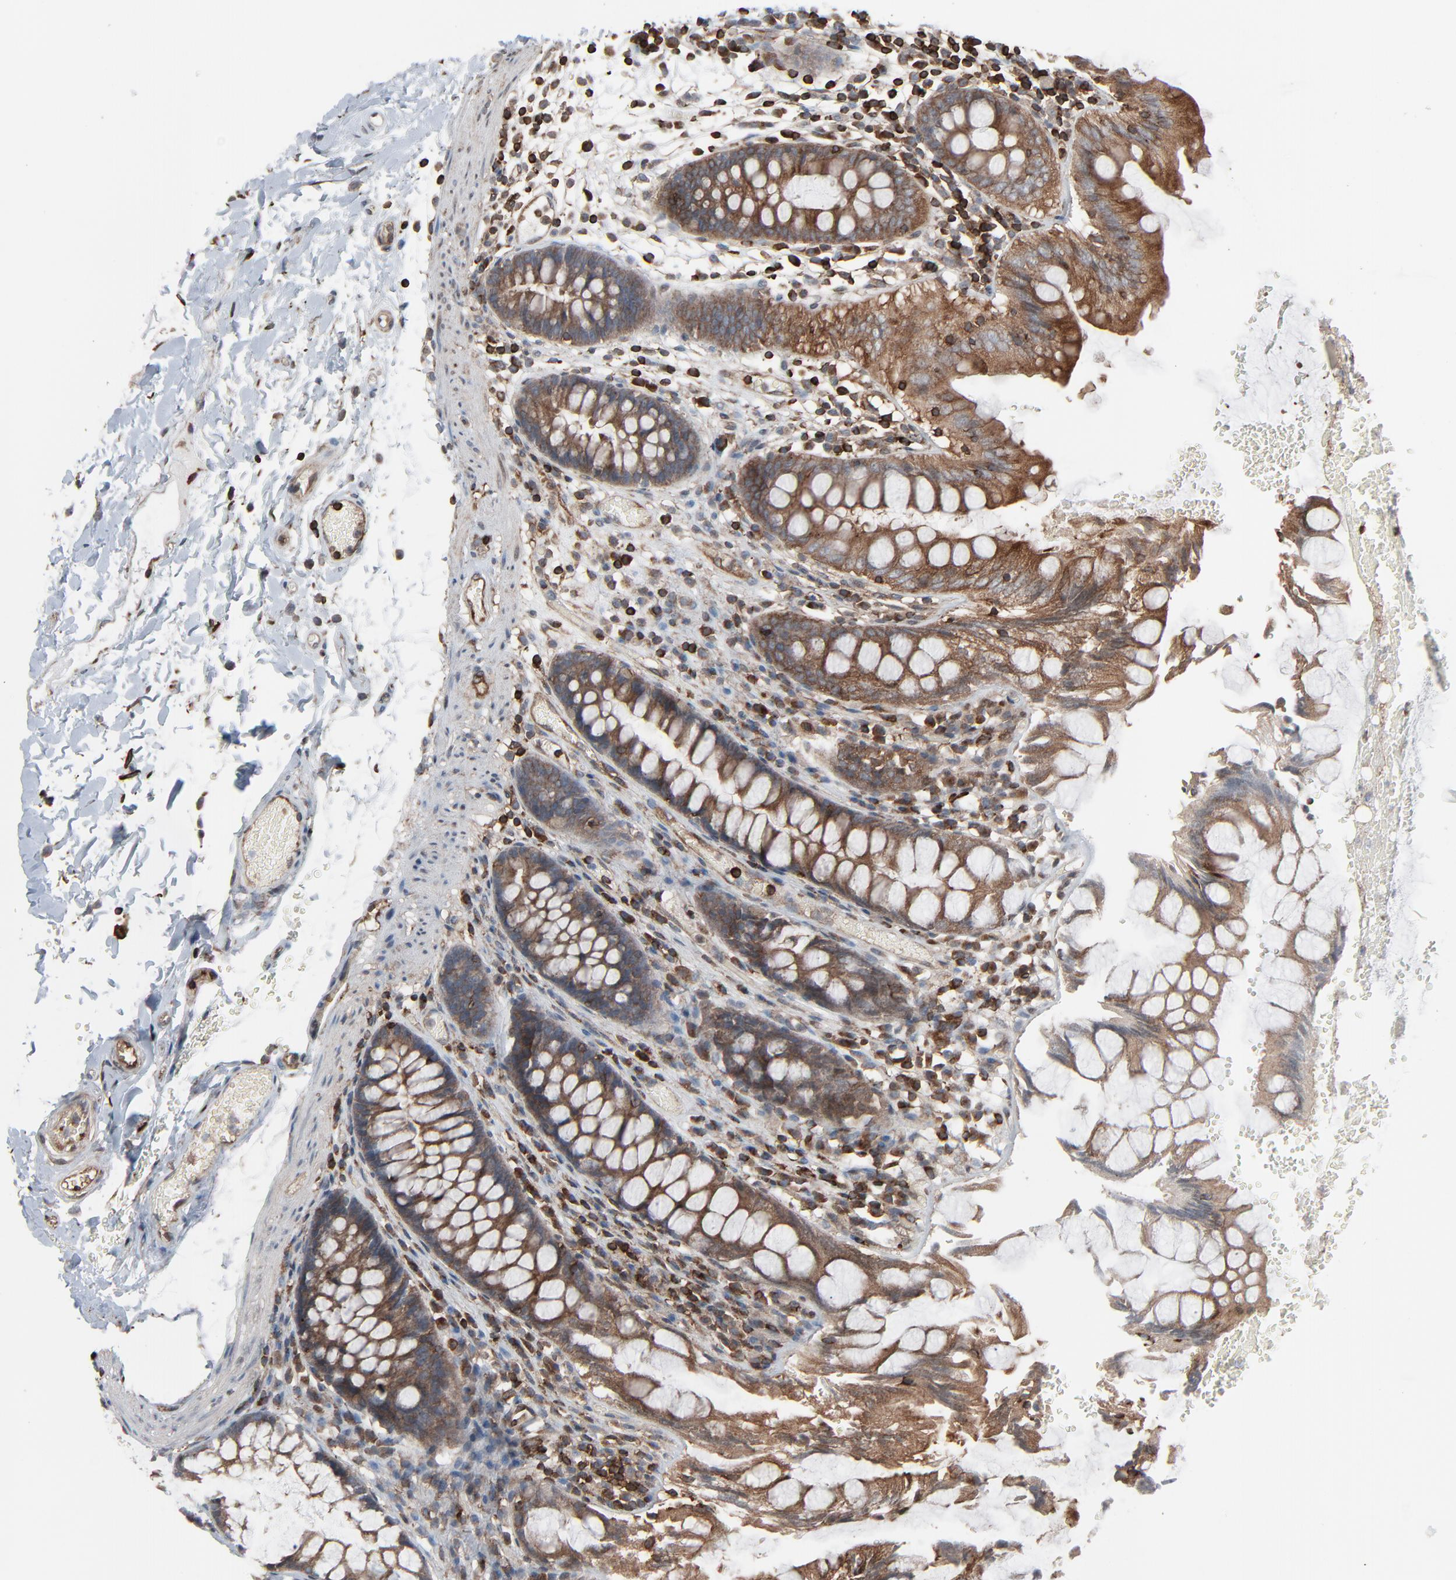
{"staining": {"intensity": "moderate", "quantity": ">75%", "location": "cytoplasmic/membranous"}, "tissue": "colon", "cell_type": "Endothelial cells", "image_type": "normal", "snomed": [{"axis": "morphology", "description": "Normal tissue, NOS"}, {"axis": "topography", "description": "Smooth muscle"}, {"axis": "topography", "description": "Colon"}], "caption": "IHC (DAB (3,3'-diaminobenzidine)) staining of normal human colon exhibits moderate cytoplasmic/membranous protein positivity in about >75% of endothelial cells. IHC stains the protein in brown and the nuclei are stained blue.", "gene": "OPTN", "patient": {"sex": "male", "age": 67}}